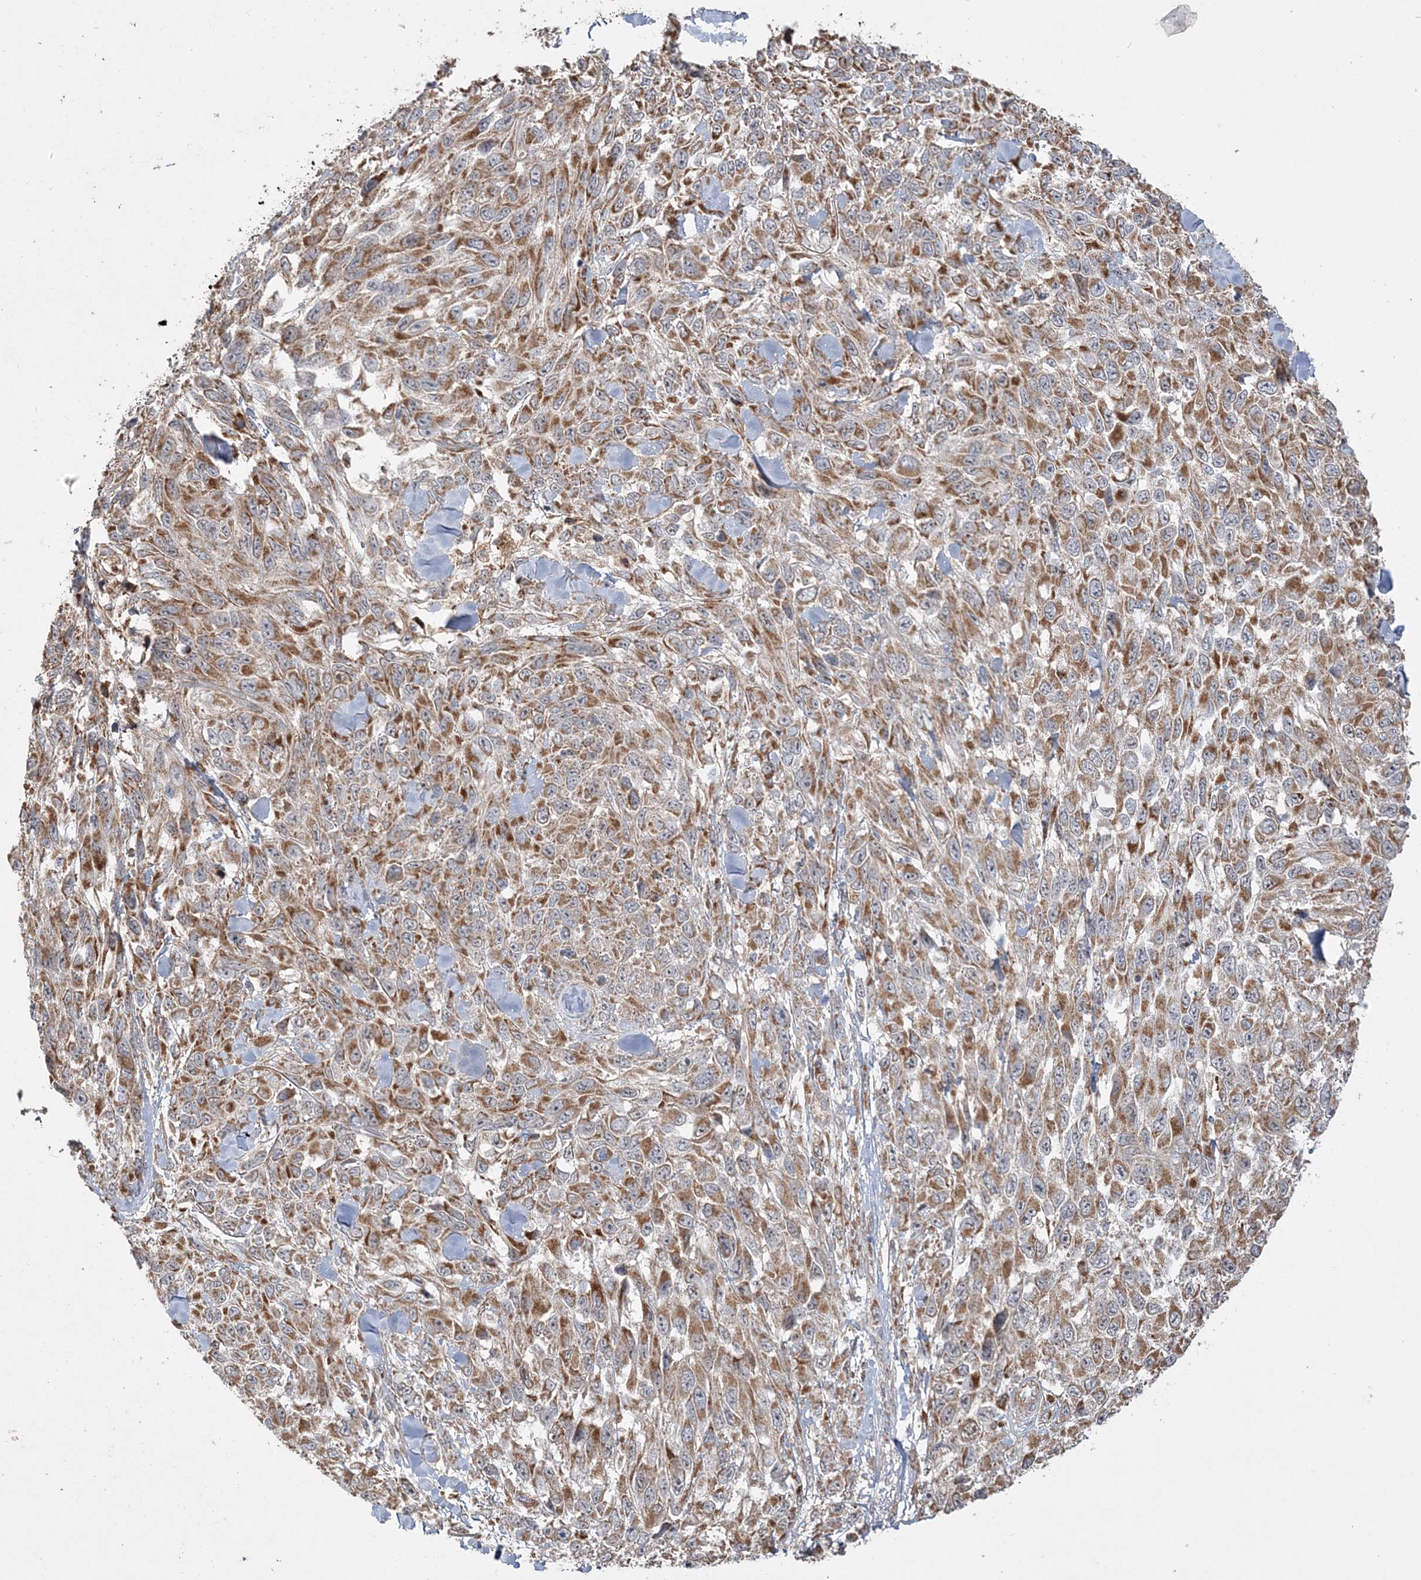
{"staining": {"intensity": "moderate", "quantity": ">75%", "location": "cytoplasmic/membranous"}, "tissue": "melanoma", "cell_type": "Tumor cells", "image_type": "cancer", "snomed": [{"axis": "morphology", "description": "Malignant melanoma, NOS"}, {"axis": "topography", "description": "Skin"}], "caption": "Immunohistochemistry staining of melanoma, which demonstrates medium levels of moderate cytoplasmic/membranous expression in about >75% of tumor cells indicating moderate cytoplasmic/membranous protein expression. The staining was performed using DAB (3,3'-diaminobenzidine) (brown) for protein detection and nuclei were counterstained in hematoxylin (blue).", "gene": "SCLT1", "patient": {"sex": "female", "age": 96}}